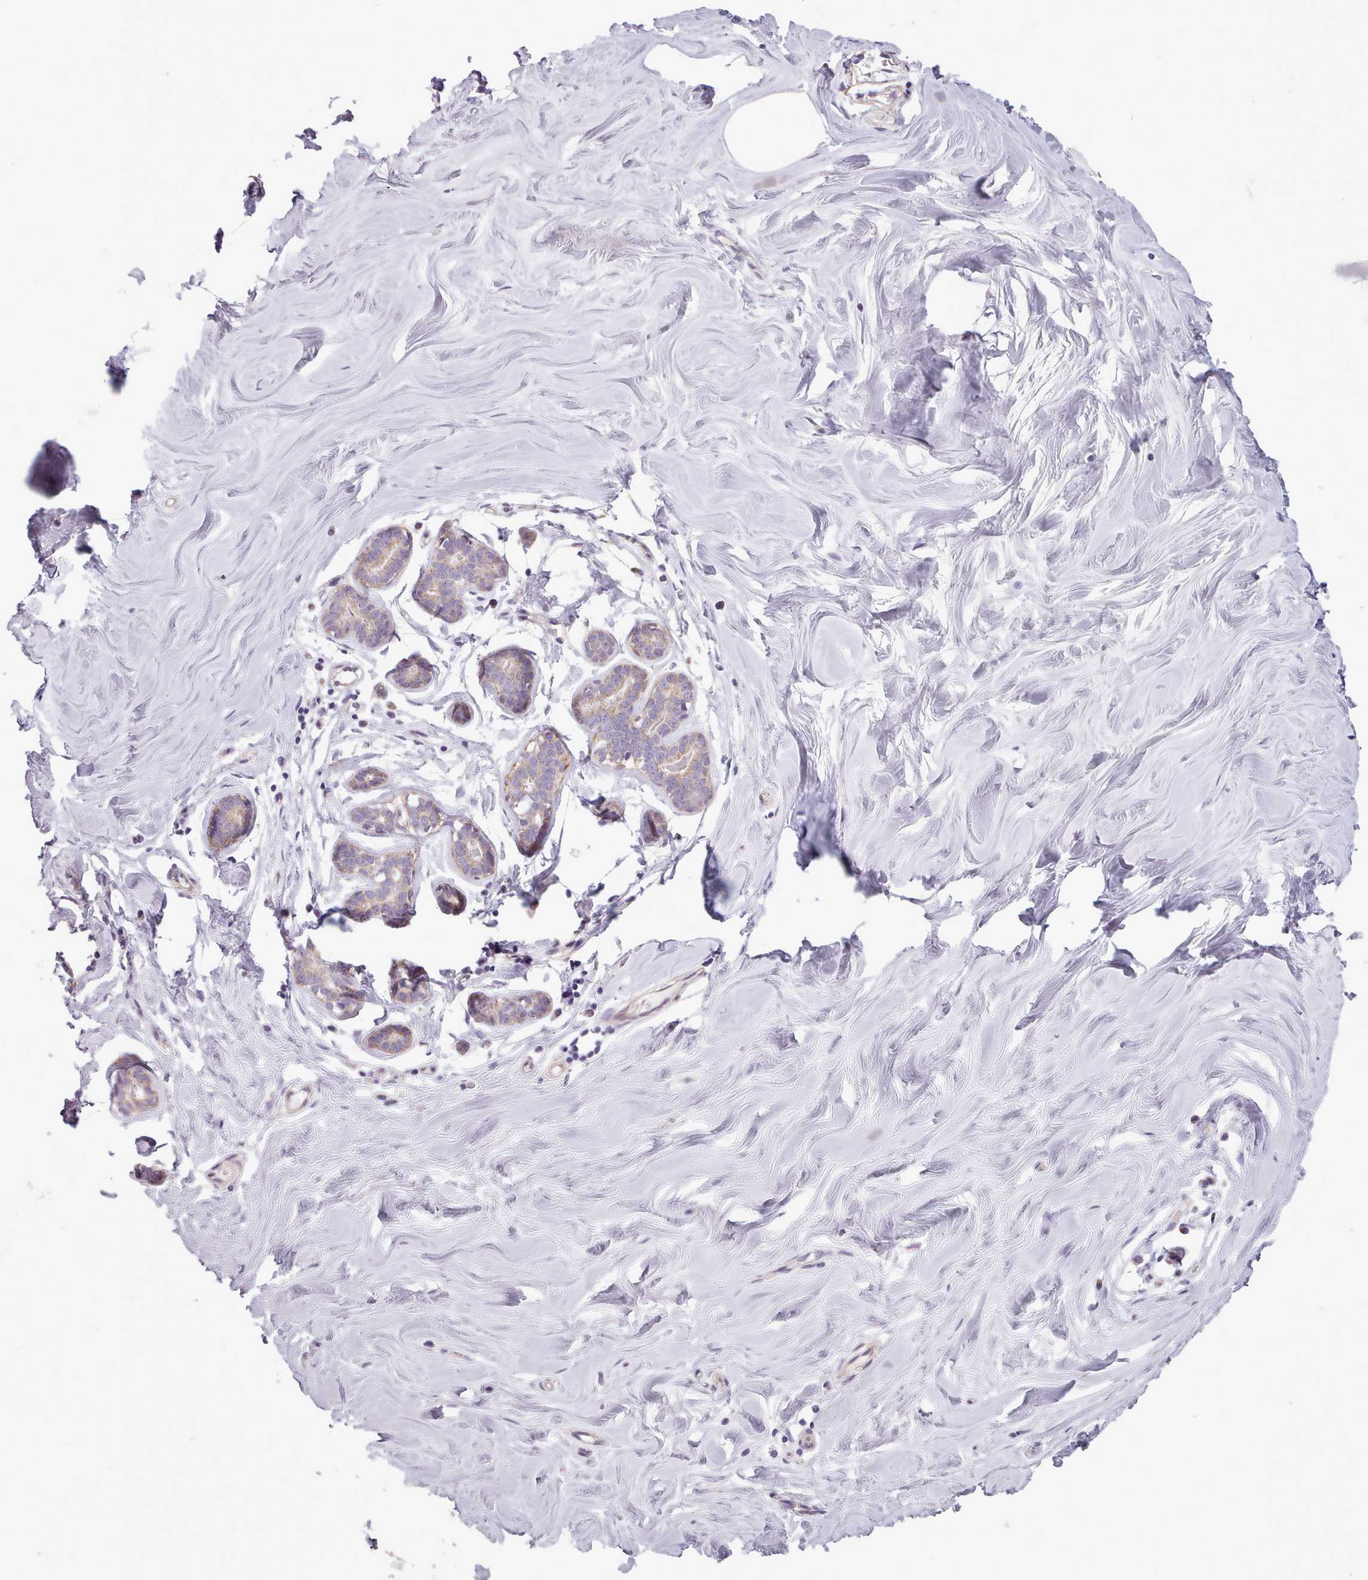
{"staining": {"intensity": "moderate", "quantity": "<25%", "location": "cytoplasmic/membranous"}, "tissue": "breast", "cell_type": "Glandular cells", "image_type": "normal", "snomed": [{"axis": "morphology", "description": "Normal tissue, NOS"}, {"axis": "topography", "description": "Breast"}], "caption": "The image demonstrates staining of benign breast, revealing moderate cytoplasmic/membranous protein positivity (brown color) within glandular cells. Nuclei are stained in blue.", "gene": "AVL9", "patient": {"sex": "female", "age": 25}}